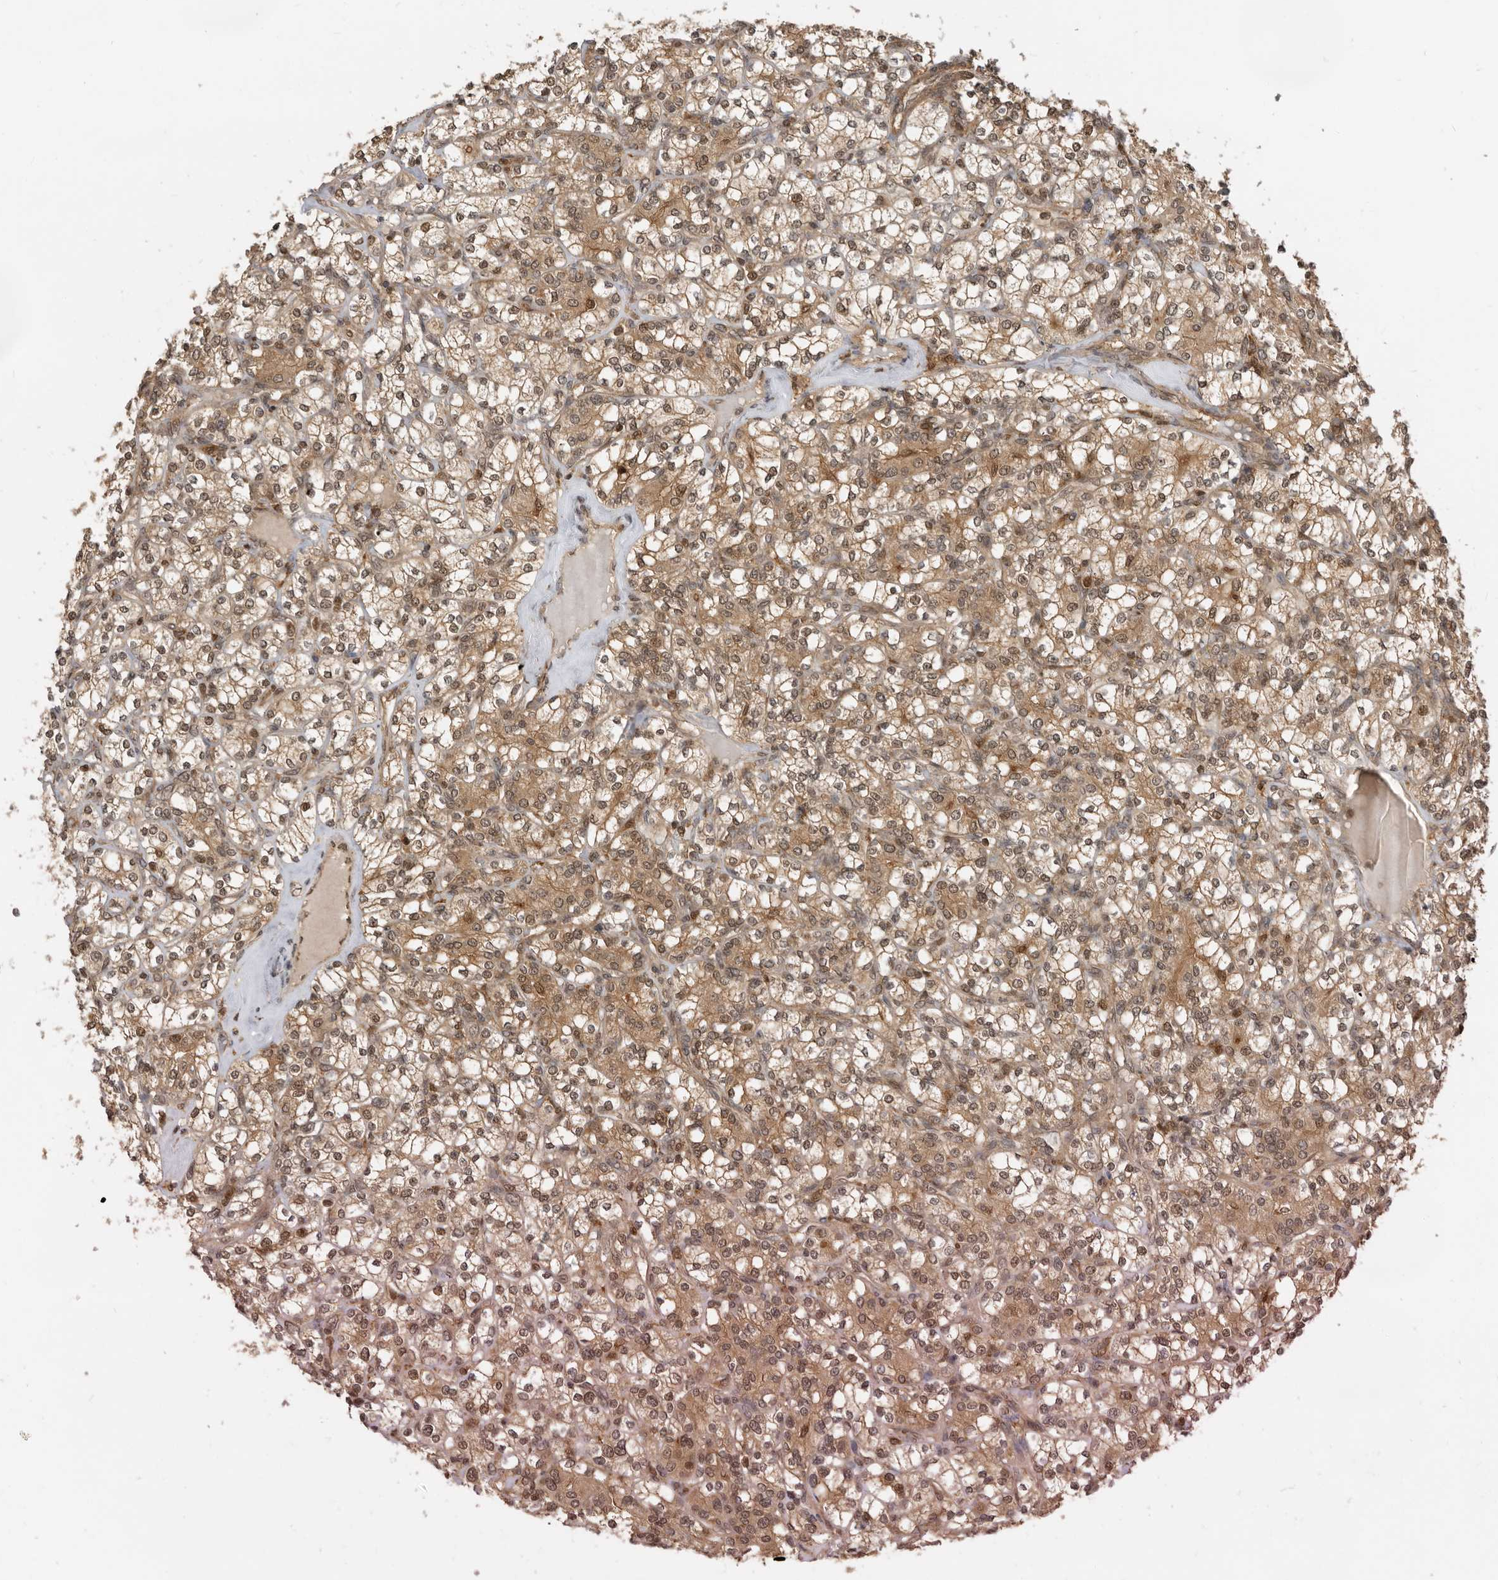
{"staining": {"intensity": "moderate", "quantity": ">75%", "location": "cytoplasmic/membranous,nuclear"}, "tissue": "renal cancer", "cell_type": "Tumor cells", "image_type": "cancer", "snomed": [{"axis": "morphology", "description": "Adenocarcinoma, NOS"}, {"axis": "topography", "description": "Kidney"}], "caption": "There is medium levels of moderate cytoplasmic/membranous and nuclear staining in tumor cells of renal cancer, as demonstrated by immunohistochemical staining (brown color).", "gene": "ADPRS", "patient": {"sex": "male", "age": 77}}